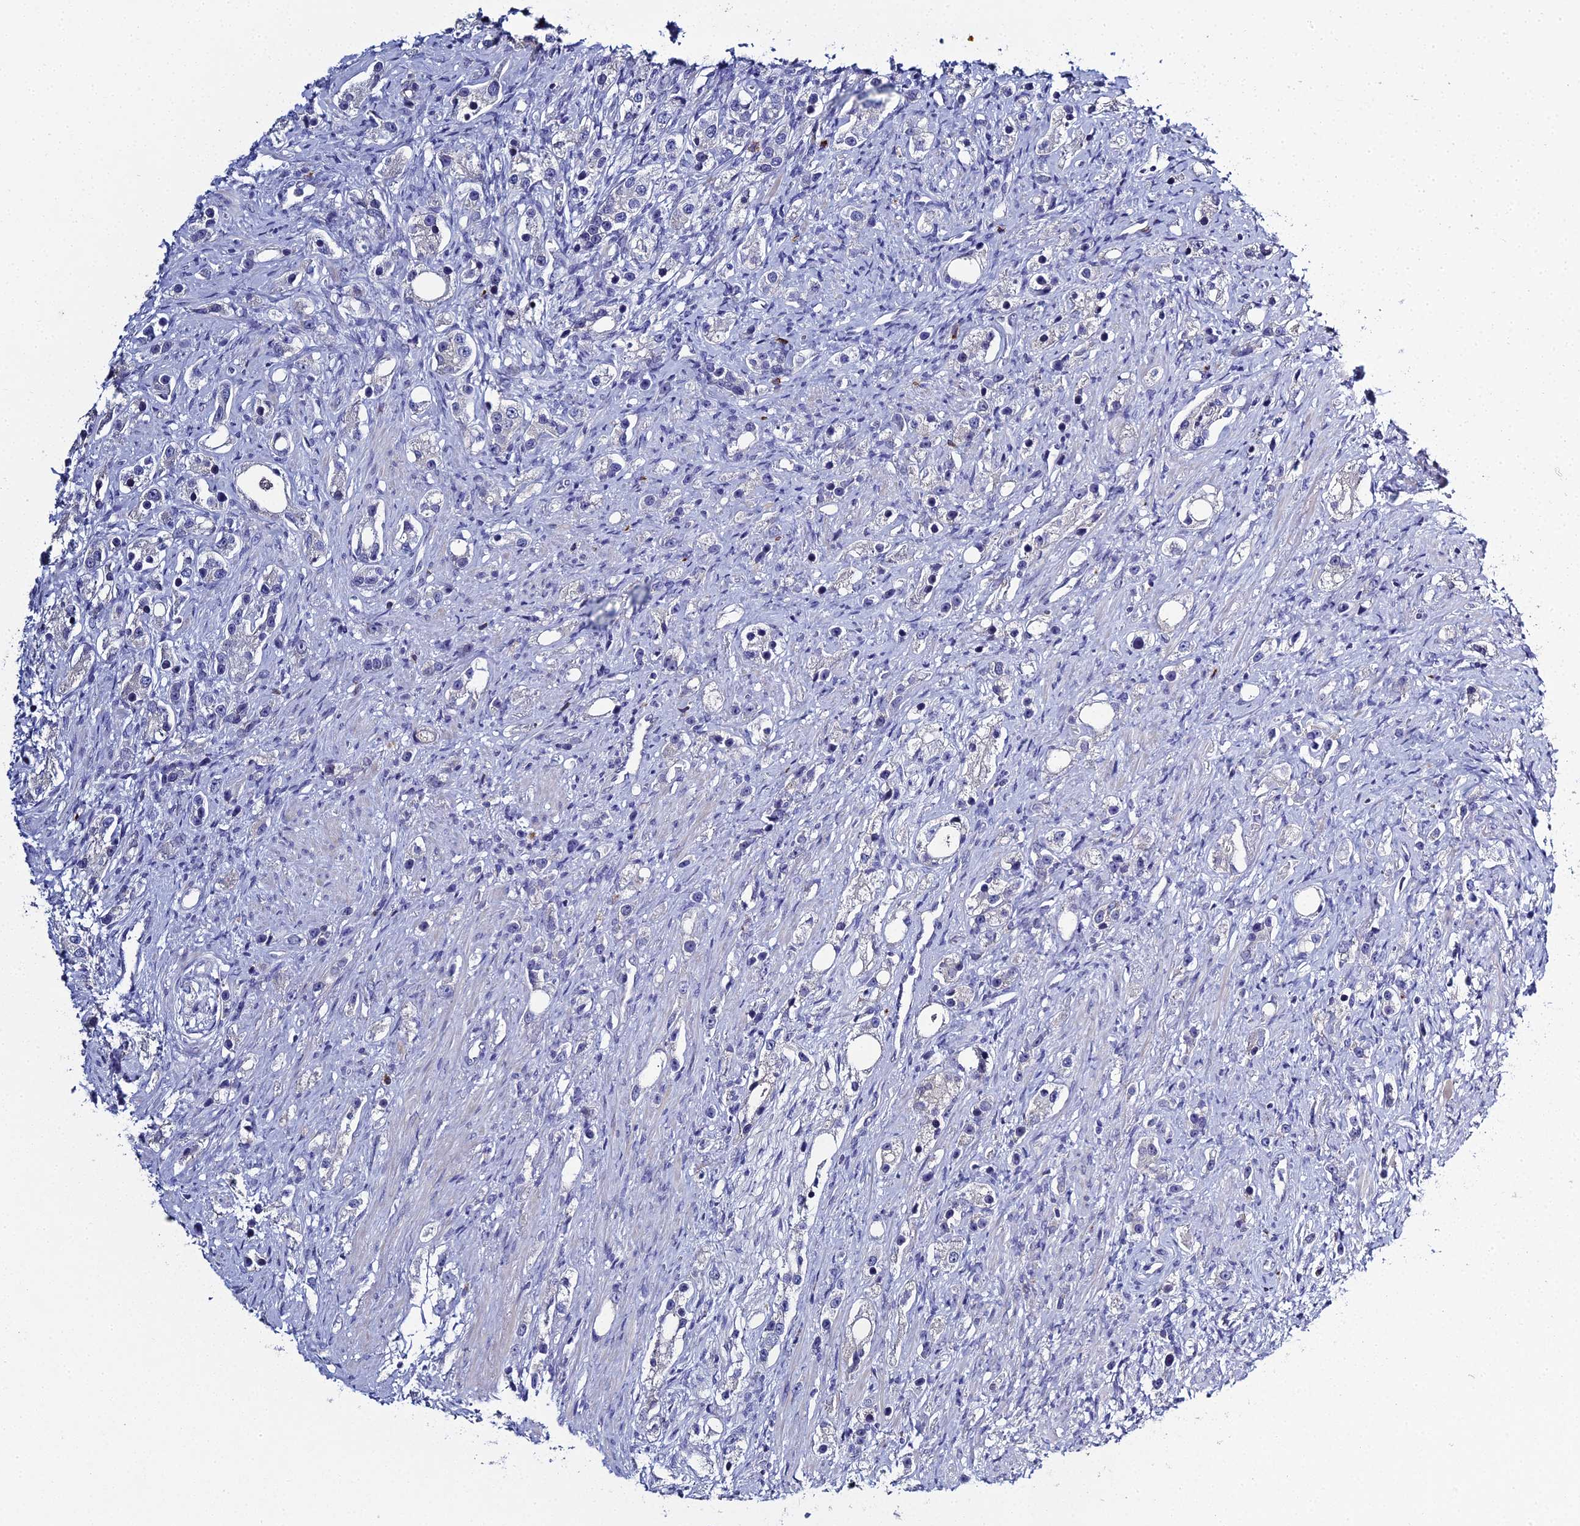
{"staining": {"intensity": "negative", "quantity": "none", "location": "none"}, "tissue": "prostate cancer", "cell_type": "Tumor cells", "image_type": "cancer", "snomed": [{"axis": "morphology", "description": "Adenocarcinoma, High grade"}, {"axis": "topography", "description": "Prostate"}], "caption": "The micrograph exhibits no significant staining in tumor cells of prostate cancer (adenocarcinoma (high-grade)).", "gene": "MUC13", "patient": {"sex": "male", "age": 63}}